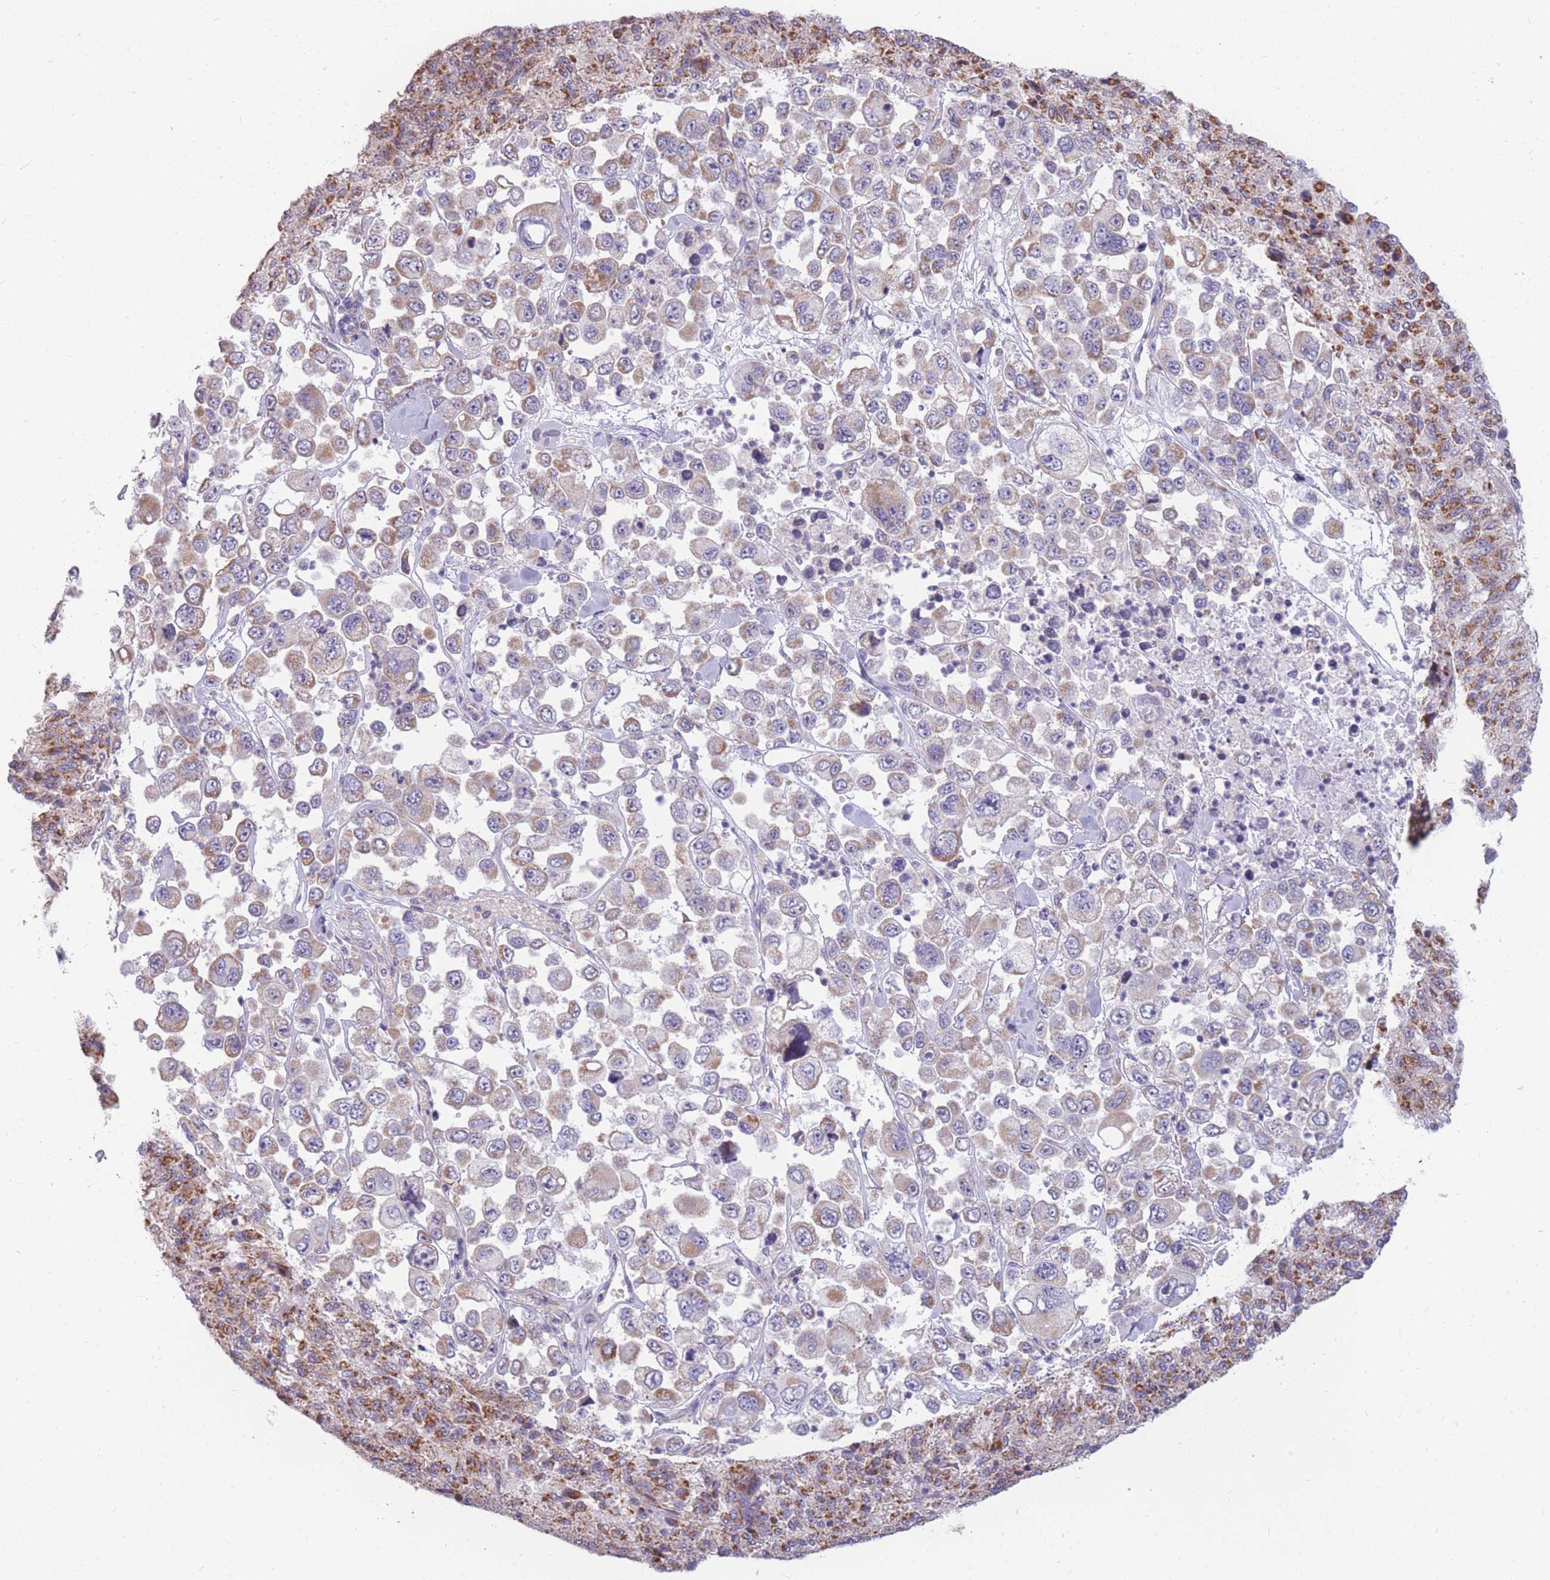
{"staining": {"intensity": "weak", "quantity": "25%-75%", "location": "cytoplasmic/membranous"}, "tissue": "melanoma", "cell_type": "Tumor cells", "image_type": "cancer", "snomed": [{"axis": "morphology", "description": "Malignant melanoma, Metastatic site"}, {"axis": "topography", "description": "Lymph node"}], "caption": "Tumor cells reveal low levels of weak cytoplasmic/membranous staining in approximately 25%-75% of cells in human malignant melanoma (metastatic site). (DAB (3,3'-diaminobenzidine) = brown stain, brightfield microscopy at high magnification).", "gene": "MRPS9", "patient": {"sex": "female", "age": 54}}